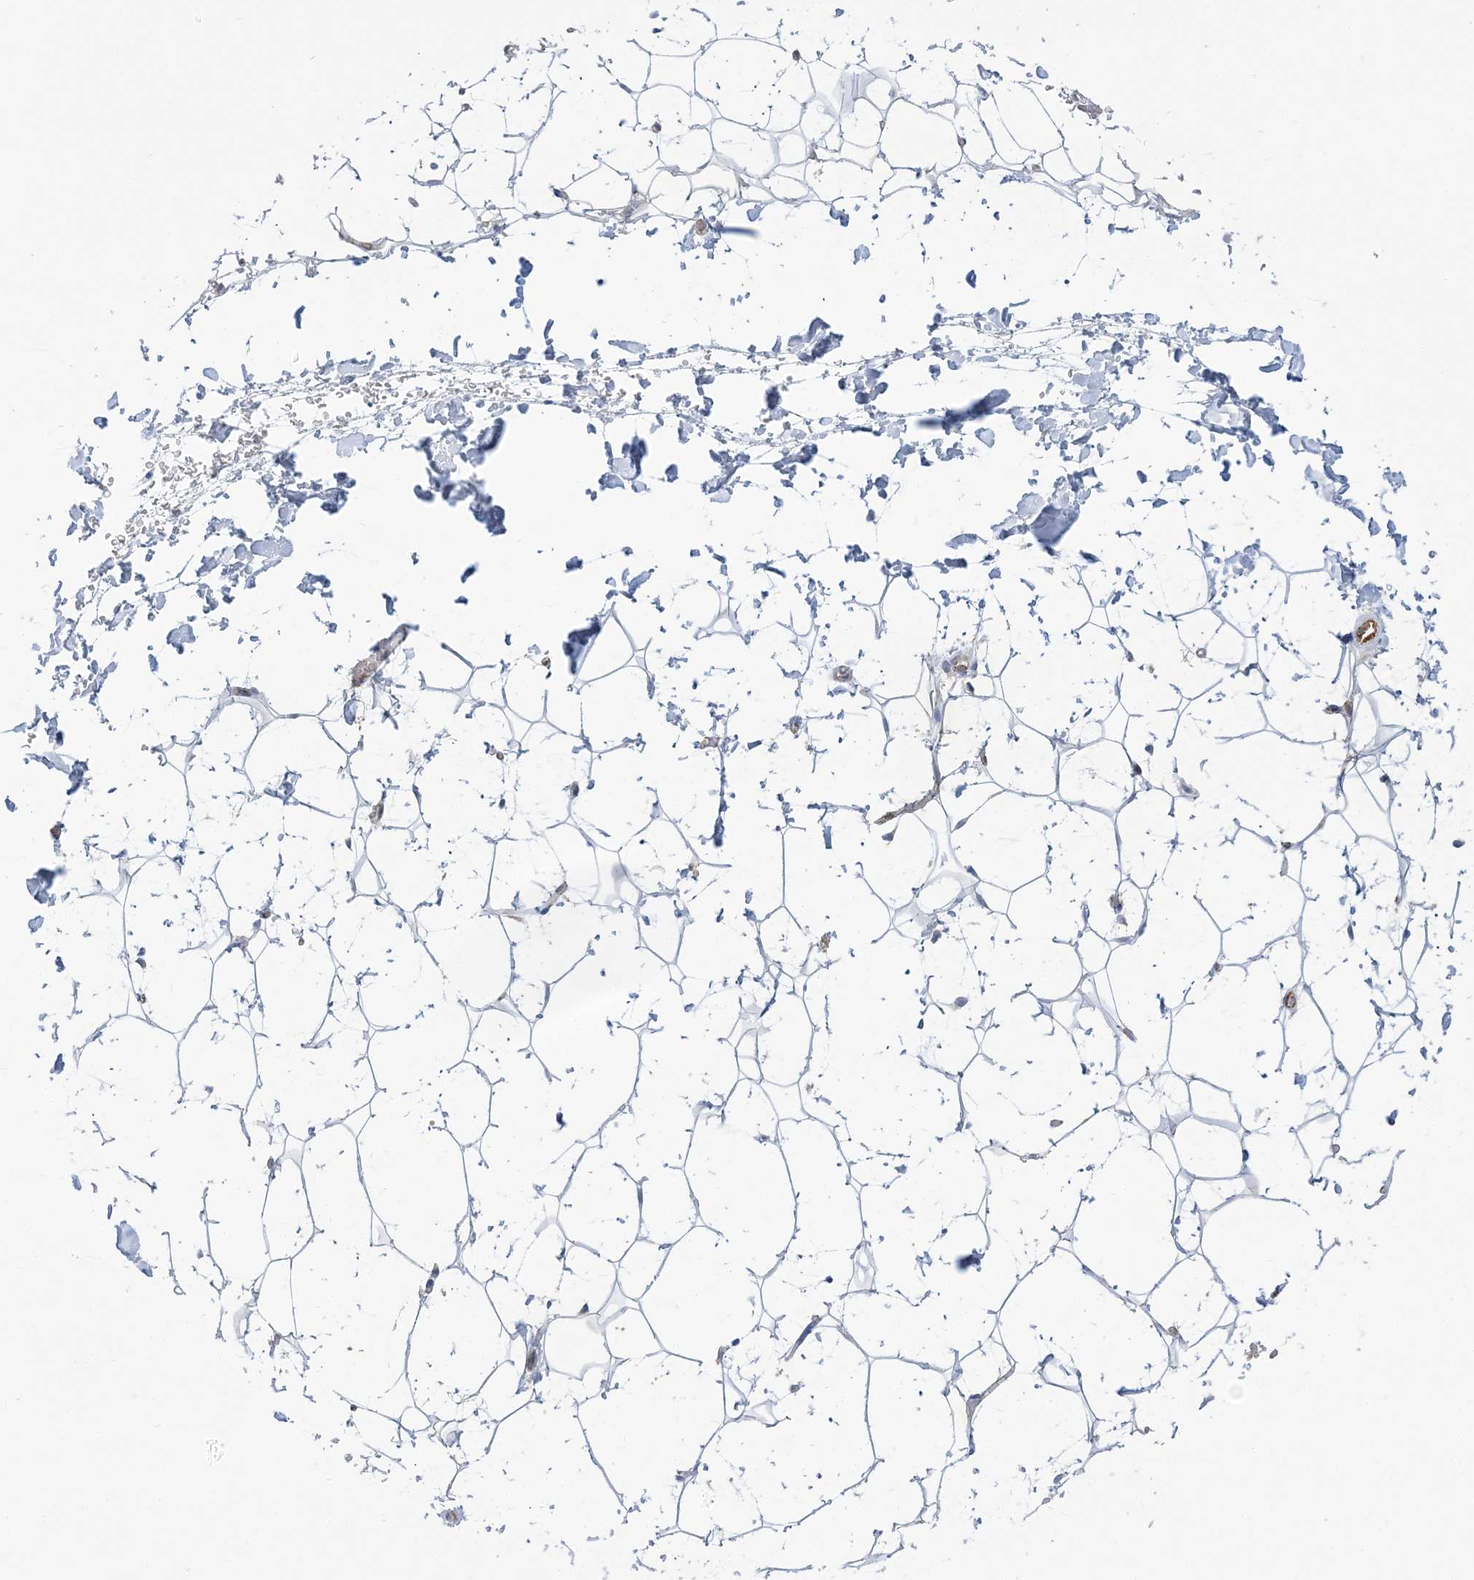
{"staining": {"intensity": "negative", "quantity": "none", "location": "none"}, "tissue": "adipose tissue", "cell_type": "Adipocytes", "image_type": "normal", "snomed": [{"axis": "morphology", "description": "Normal tissue, NOS"}, {"axis": "topography", "description": "Breast"}], "caption": "Adipose tissue was stained to show a protein in brown. There is no significant staining in adipocytes.", "gene": "INPP1", "patient": {"sex": "female", "age": 26}}